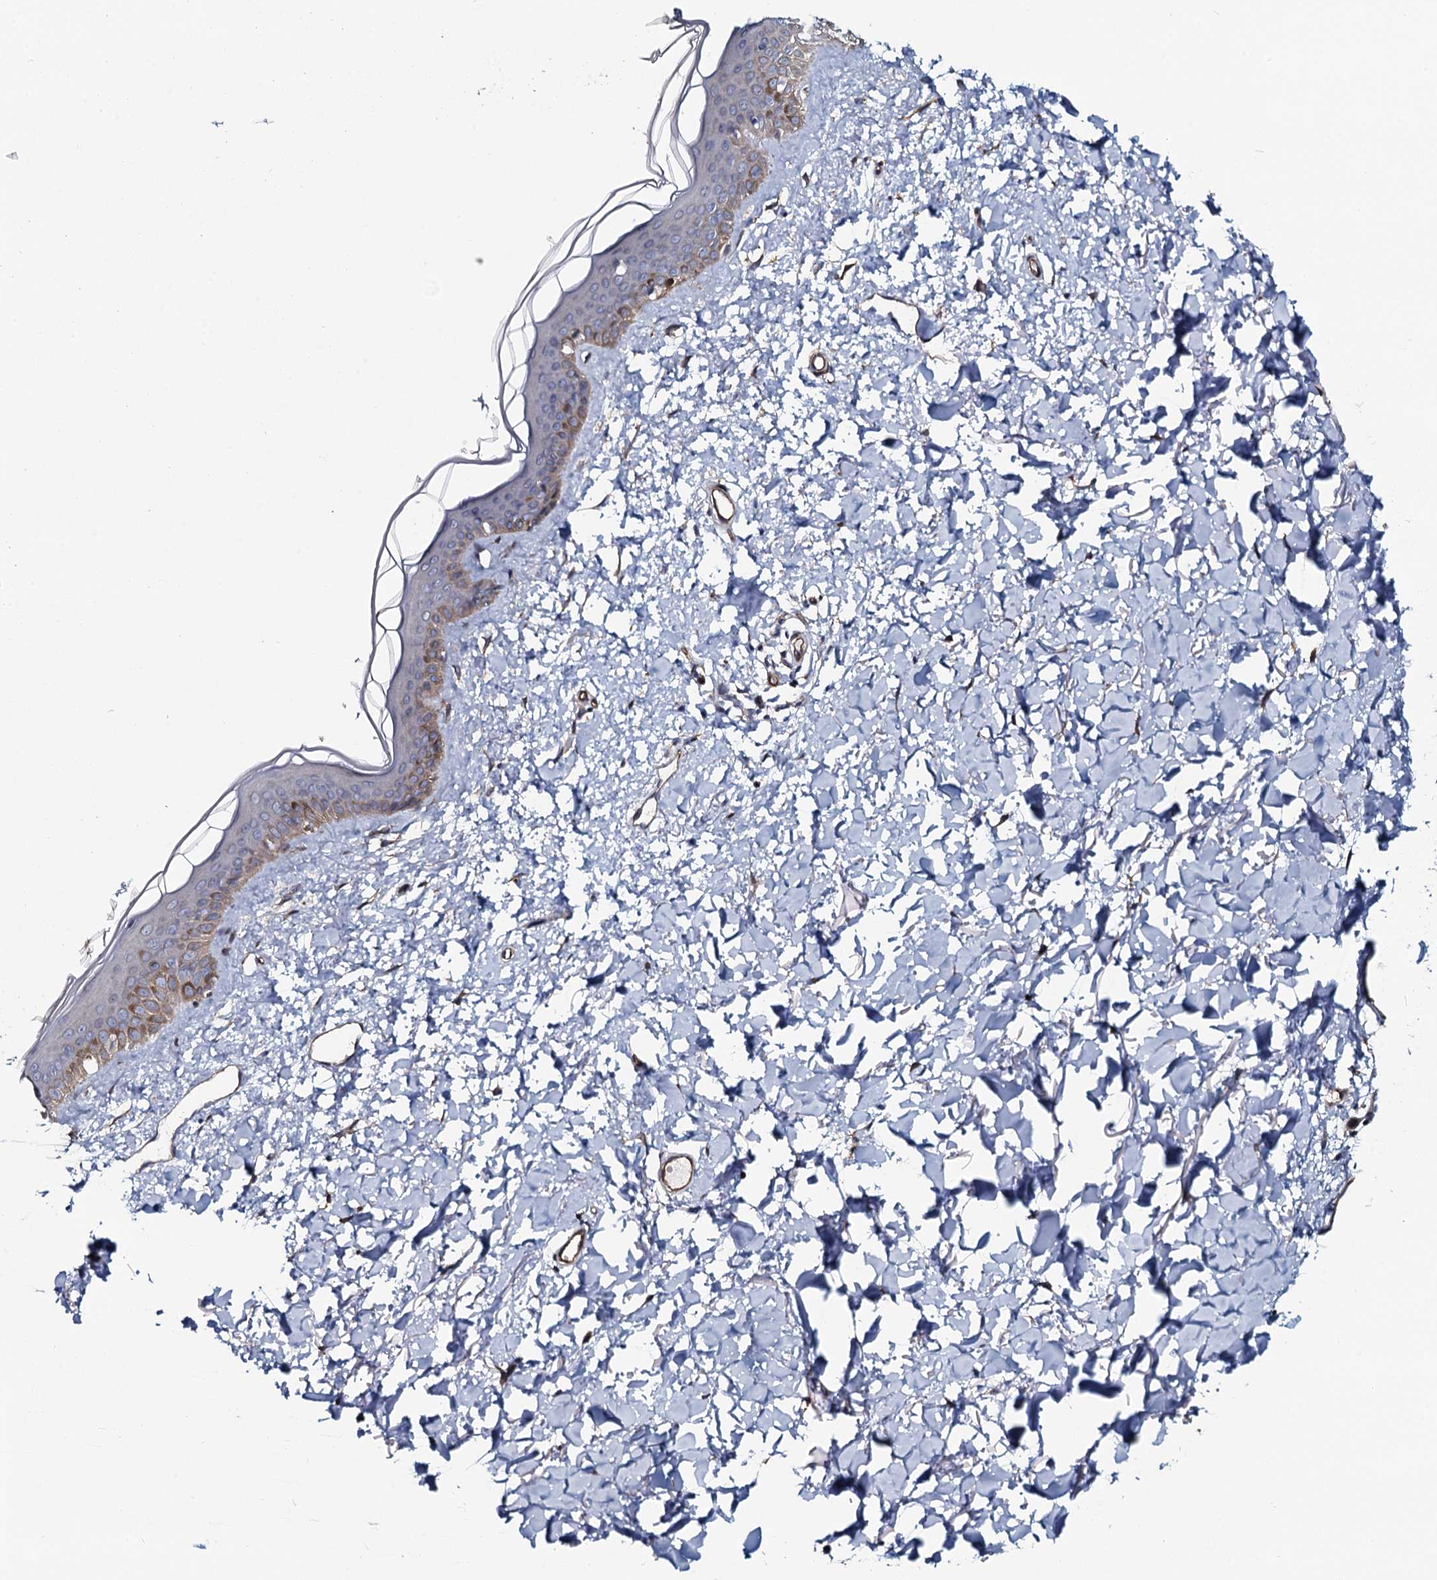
{"staining": {"intensity": "moderate", "quantity": "25%-75%", "location": "cytoplasmic/membranous"}, "tissue": "skin", "cell_type": "Fibroblasts", "image_type": "normal", "snomed": [{"axis": "morphology", "description": "Normal tissue, NOS"}, {"axis": "topography", "description": "Skin"}], "caption": "The immunohistochemical stain shows moderate cytoplasmic/membranous expression in fibroblasts of unremarkable skin.", "gene": "KCTD4", "patient": {"sex": "female", "age": 58}}